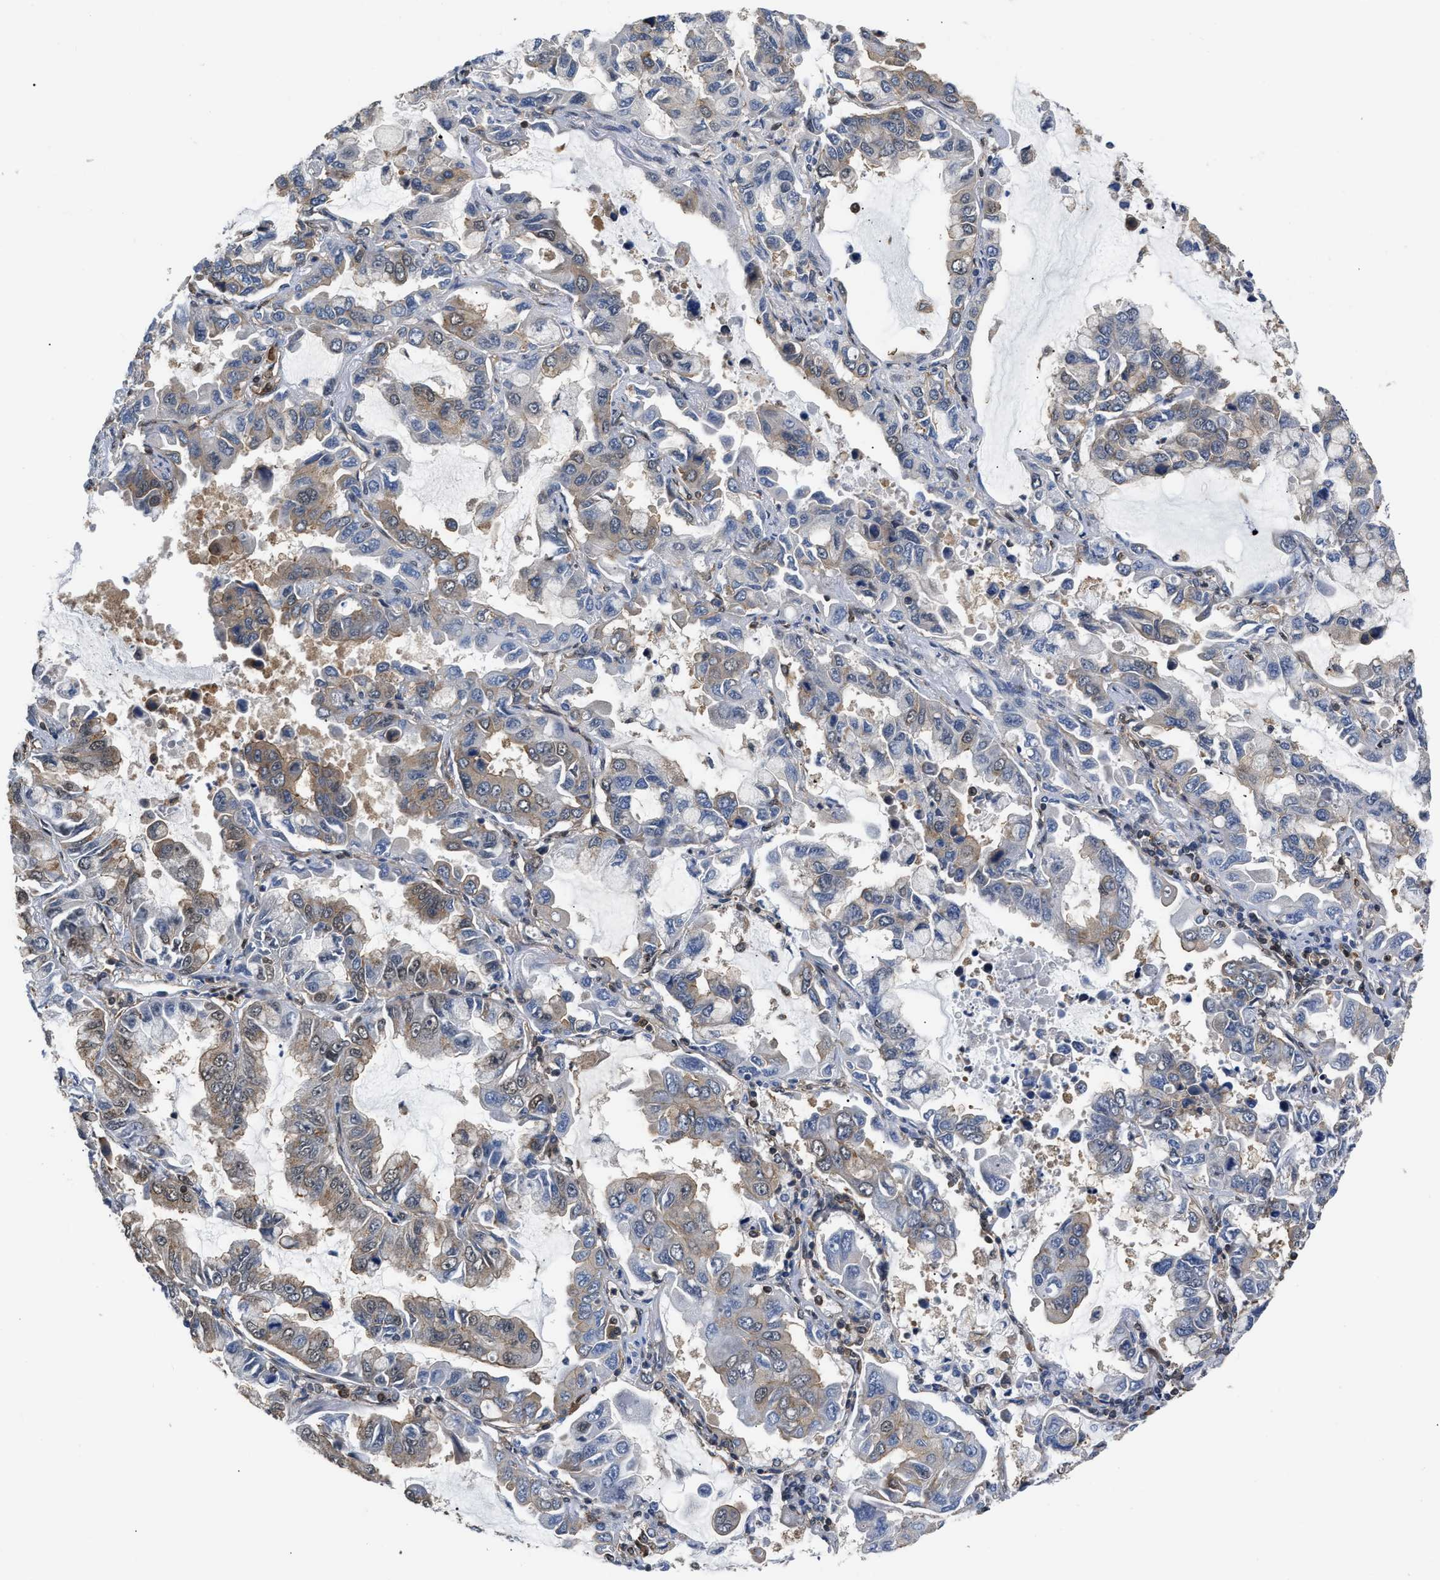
{"staining": {"intensity": "weak", "quantity": "<25%", "location": "cytoplasmic/membranous,nuclear"}, "tissue": "lung cancer", "cell_type": "Tumor cells", "image_type": "cancer", "snomed": [{"axis": "morphology", "description": "Adenocarcinoma, NOS"}, {"axis": "topography", "description": "Lung"}], "caption": "The image shows no significant staining in tumor cells of lung adenocarcinoma. (DAB (3,3'-diaminobenzidine) IHC visualized using brightfield microscopy, high magnification).", "gene": "SCAI", "patient": {"sex": "male", "age": 64}}